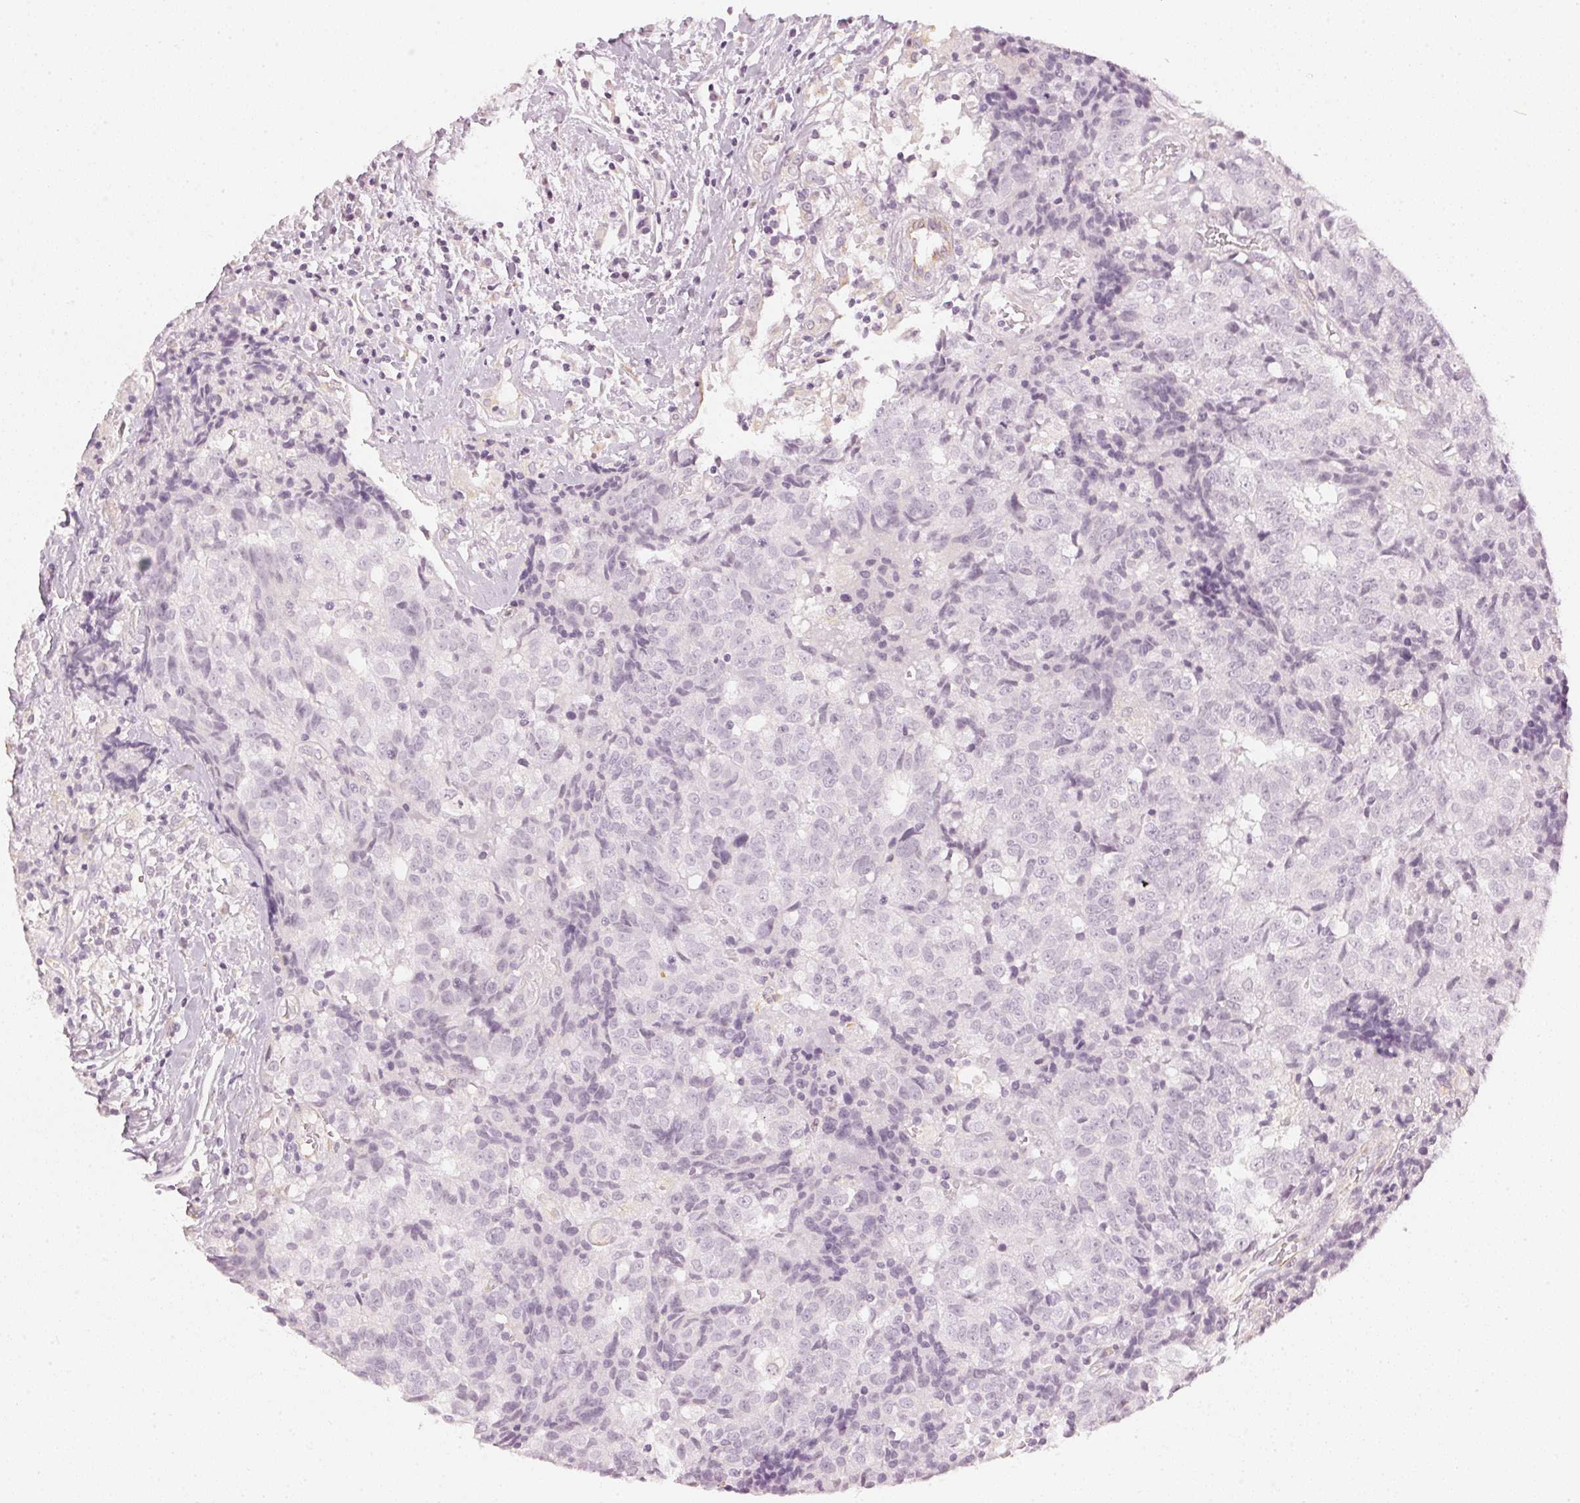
{"staining": {"intensity": "negative", "quantity": "none", "location": "none"}, "tissue": "prostate cancer", "cell_type": "Tumor cells", "image_type": "cancer", "snomed": [{"axis": "morphology", "description": "Adenocarcinoma, High grade"}, {"axis": "topography", "description": "Prostate and seminal vesicle, NOS"}], "caption": "Immunohistochemical staining of human adenocarcinoma (high-grade) (prostate) demonstrates no significant positivity in tumor cells. (Immunohistochemistry (ihc), brightfield microscopy, high magnification).", "gene": "APLP1", "patient": {"sex": "male", "age": 60}}